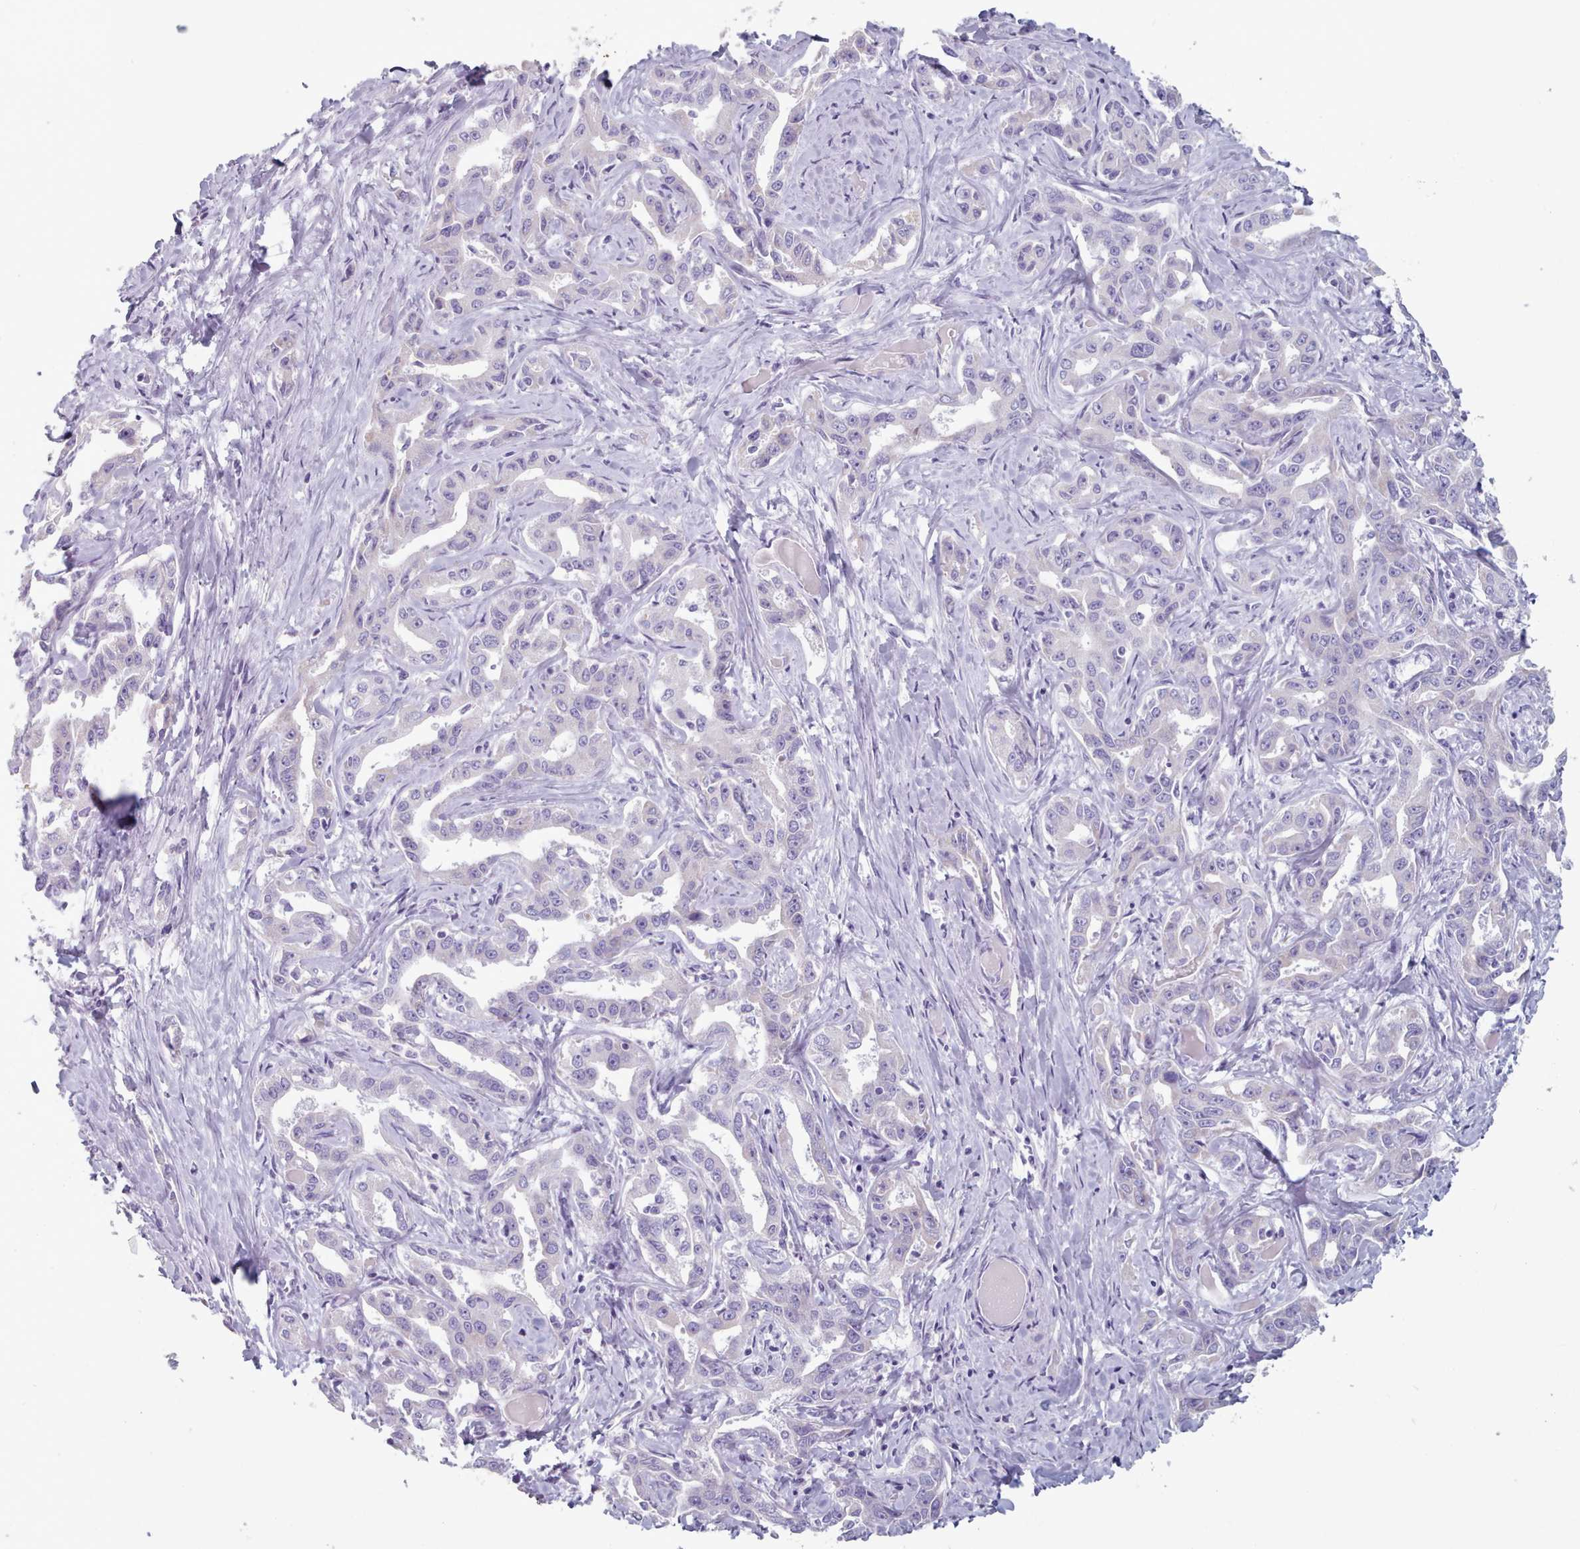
{"staining": {"intensity": "negative", "quantity": "none", "location": "none"}, "tissue": "liver cancer", "cell_type": "Tumor cells", "image_type": "cancer", "snomed": [{"axis": "morphology", "description": "Cholangiocarcinoma"}, {"axis": "topography", "description": "Liver"}], "caption": "The image demonstrates no significant staining in tumor cells of cholangiocarcinoma (liver). Nuclei are stained in blue.", "gene": "HAO1", "patient": {"sex": "male", "age": 59}}